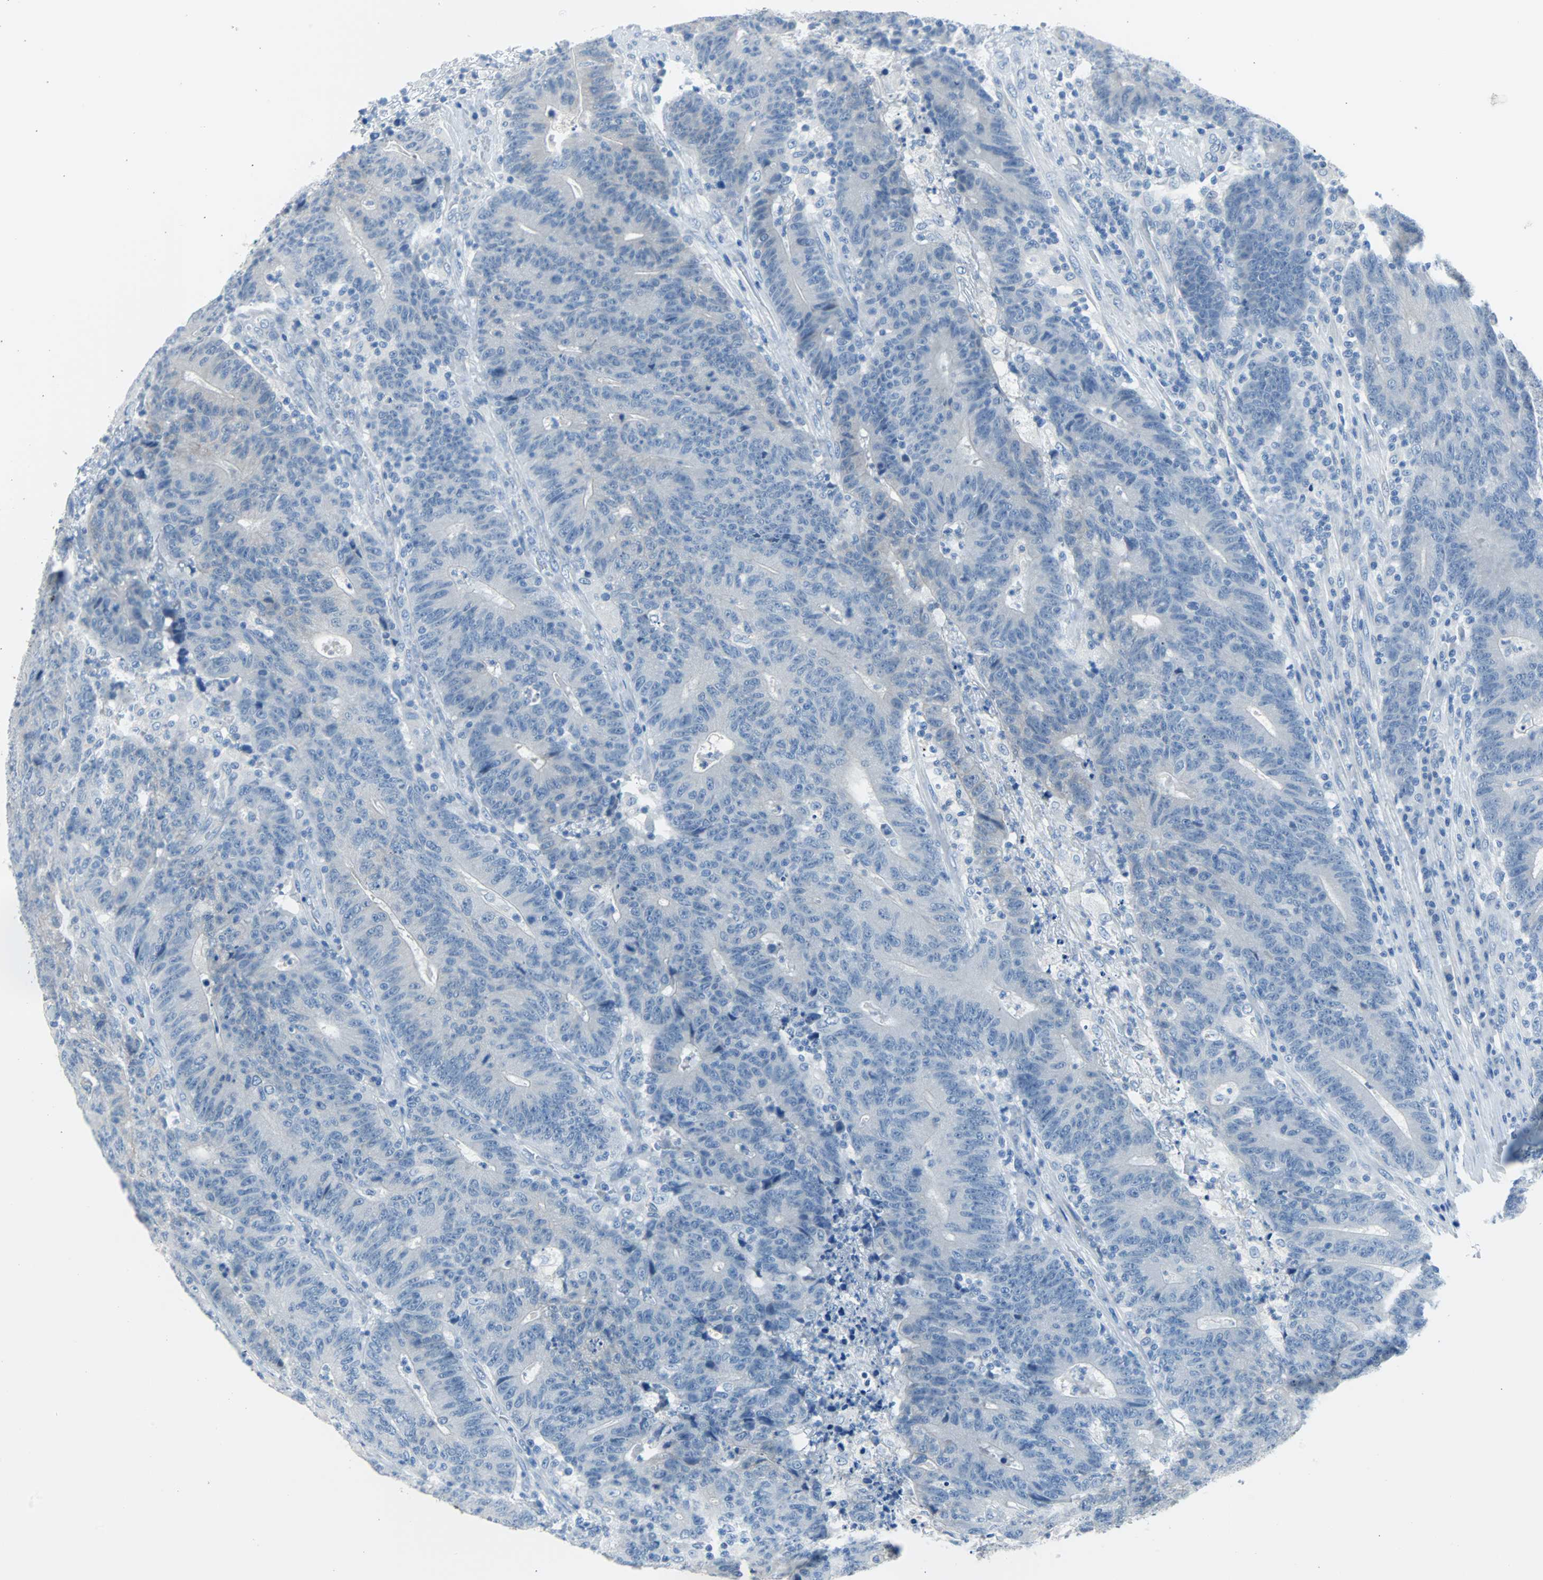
{"staining": {"intensity": "weak", "quantity": "25%-75%", "location": "cytoplasmic/membranous"}, "tissue": "colorectal cancer", "cell_type": "Tumor cells", "image_type": "cancer", "snomed": [{"axis": "morphology", "description": "Normal tissue, NOS"}, {"axis": "morphology", "description": "Adenocarcinoma, NOS"}, {"axis": "topography", "description": "Colon"}], "caption": "Human colorectal cancer (adenocarcinoma) stained with a brown dye shows weak cytoplasmic/membranous positive positivity in approximately 25%-75% of tumor cells.", "gene": "KRT7", "patient": {"sex": "female", "age": 75}}